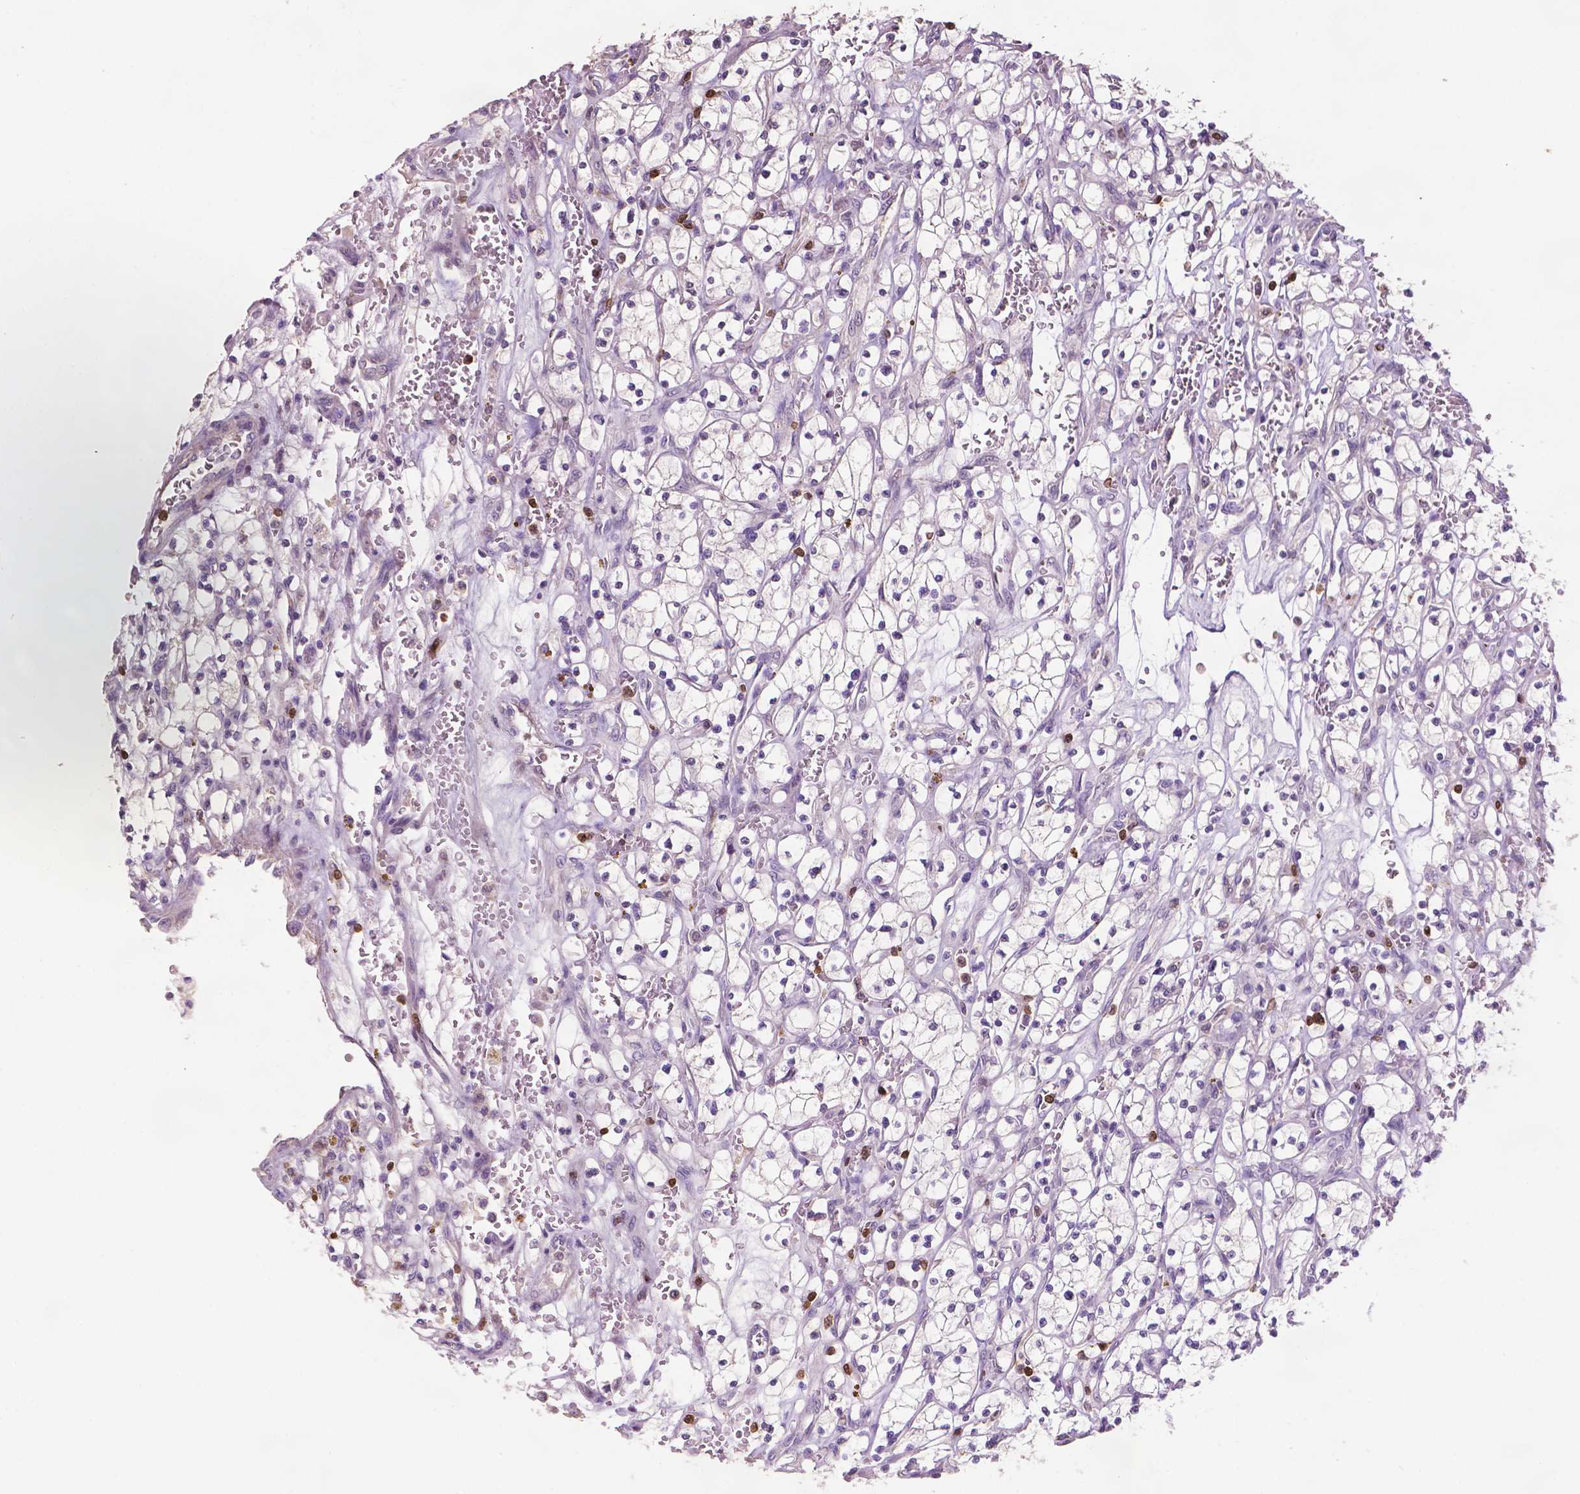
{"staining": {"intensity": "negative", "quantity": "none", "location": "none"}, "tissue": "renal cancer", "cell_type": "Tumor cells", "image_type": "cancer", "snomed": [{"axis": "morphology", "description": "Adenocarcinoma, NOS"}, {"axis": "topography", "description": "Kidney"}], "caption": "This is an immunohistochemistry (IHC) histopathology image of human renal cancer (adenocarcinoma). There is no positivity in tumor cells.", "gene": "TBC1D10C", "patient": {"sex": "female", "age": 64}}